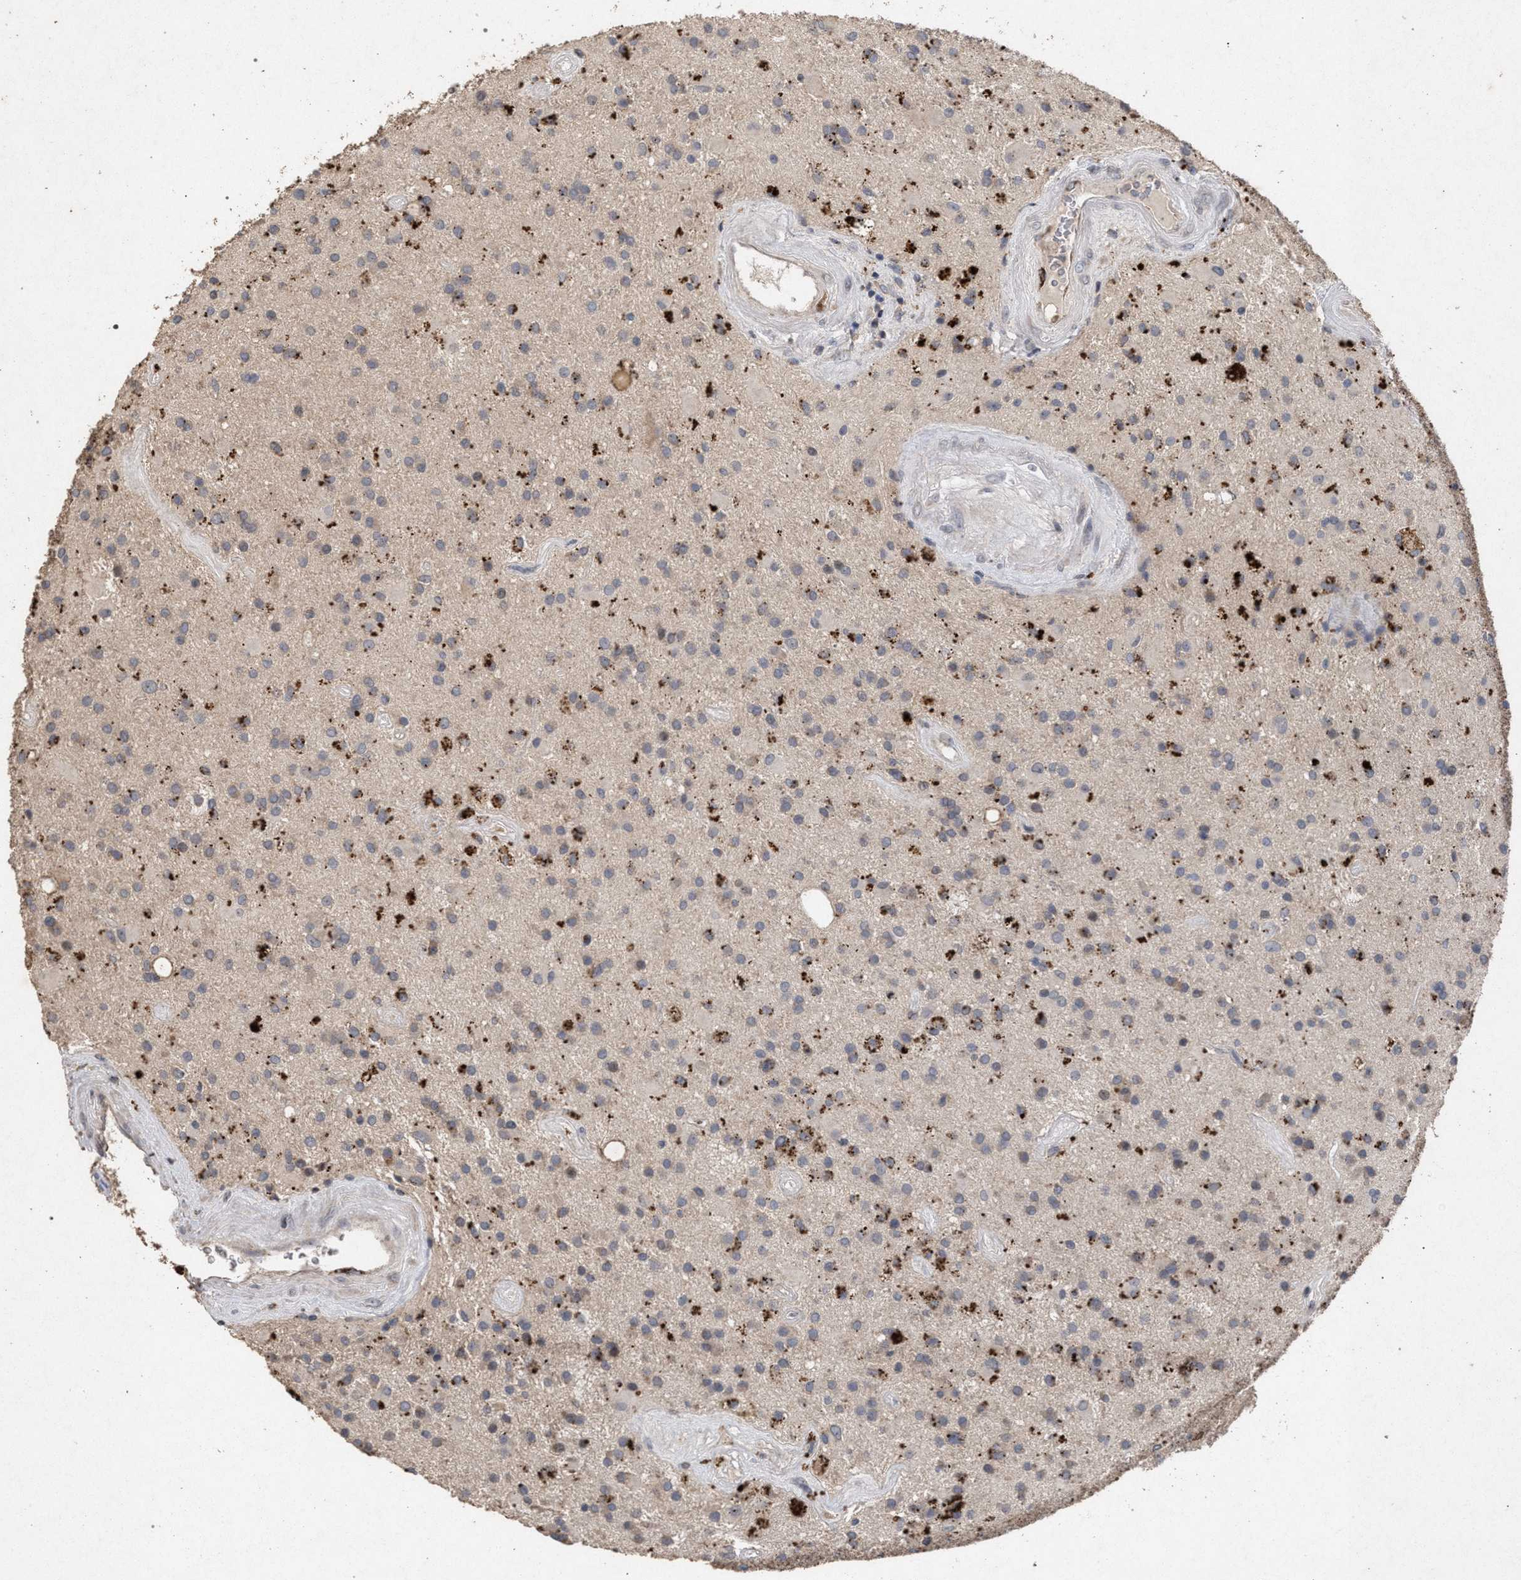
{"staining": {"intensity": "moderate", "quantity": "<25%", "location": "cytoplasmic/membranous"}, "tissue": "glioma", "cell_type": "Tumor cells", "image_type": "cancer", "snomed": [{"axis": "morphology", "description": "Glioma, malignant, Low grade"}, {"axis": "topography", "description": "Brain"}], "caption": "Malignant glioma (low-grade) tissue exhibits moderate cytoplasmic/membranous positivity in about <25% of tumor cells, visualized by immunohistochemistry. The protein is shown in brown color, while the nuclei are stained blue.", "gene": "PKD2L1", "patient": {"sex": "male", "age": 58}}